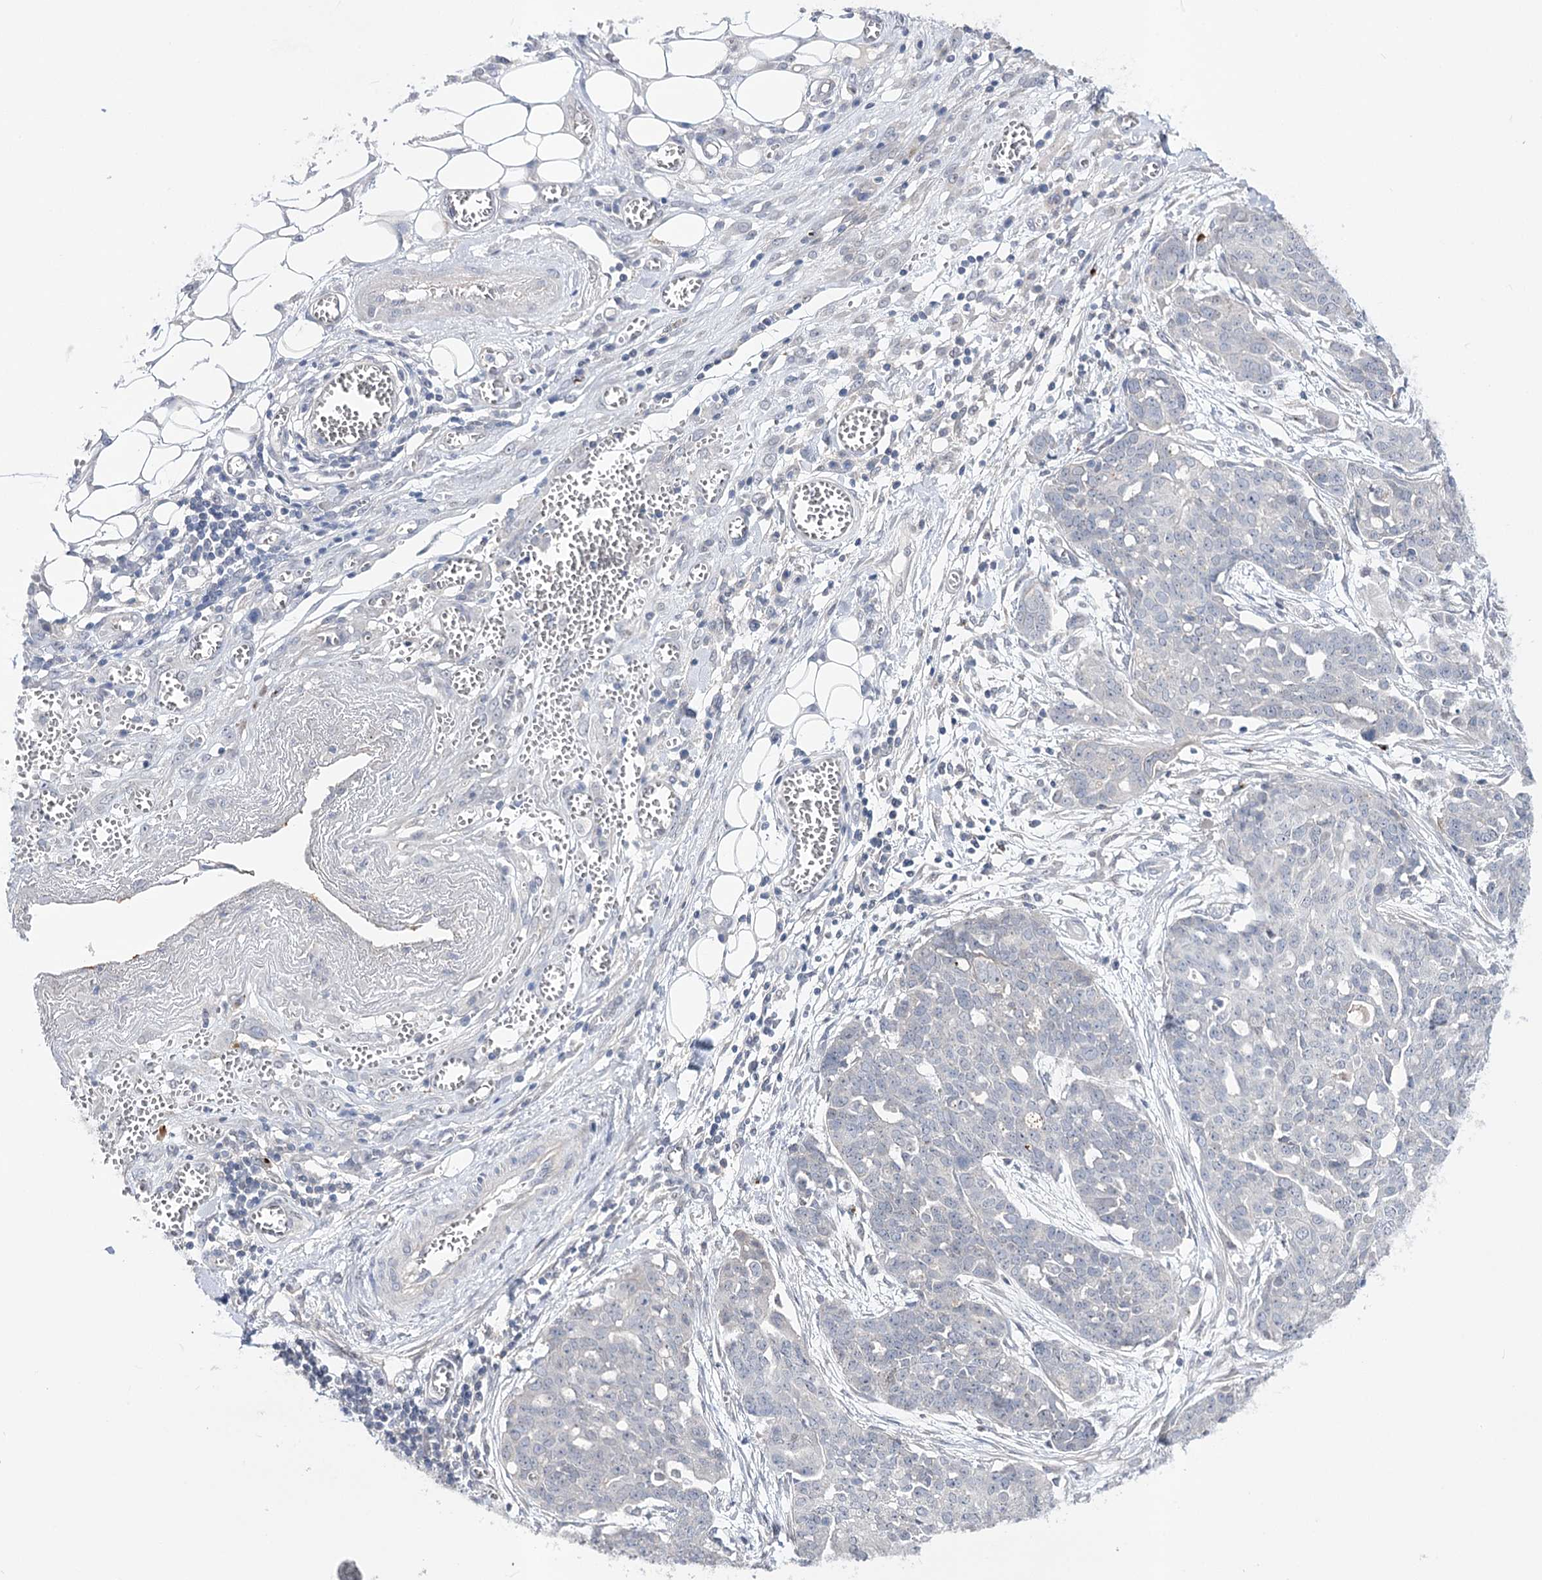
{"staining": {"intensity": "negative", "quantity": "none", "location": "none"}, "tissue": "ovarian cancer", "cell_type": "Tumor cells", "image_type": "cancer", "snomed": [{"axis": "morphology", "description": "Cystadenocarcinoma, serous, NOS"}, {"axis": "topography", "description": "Soft tissue"}, {"axis": "topography", "description": "Ovary"}], "caption": "Immunohistochemical staining of human serous cystadenocarcinoma (ovarian) demonstrates no significant positivity in tumor cells.", "gene": "ATP10B", "patient": {"sex": "female", "age": 57}}